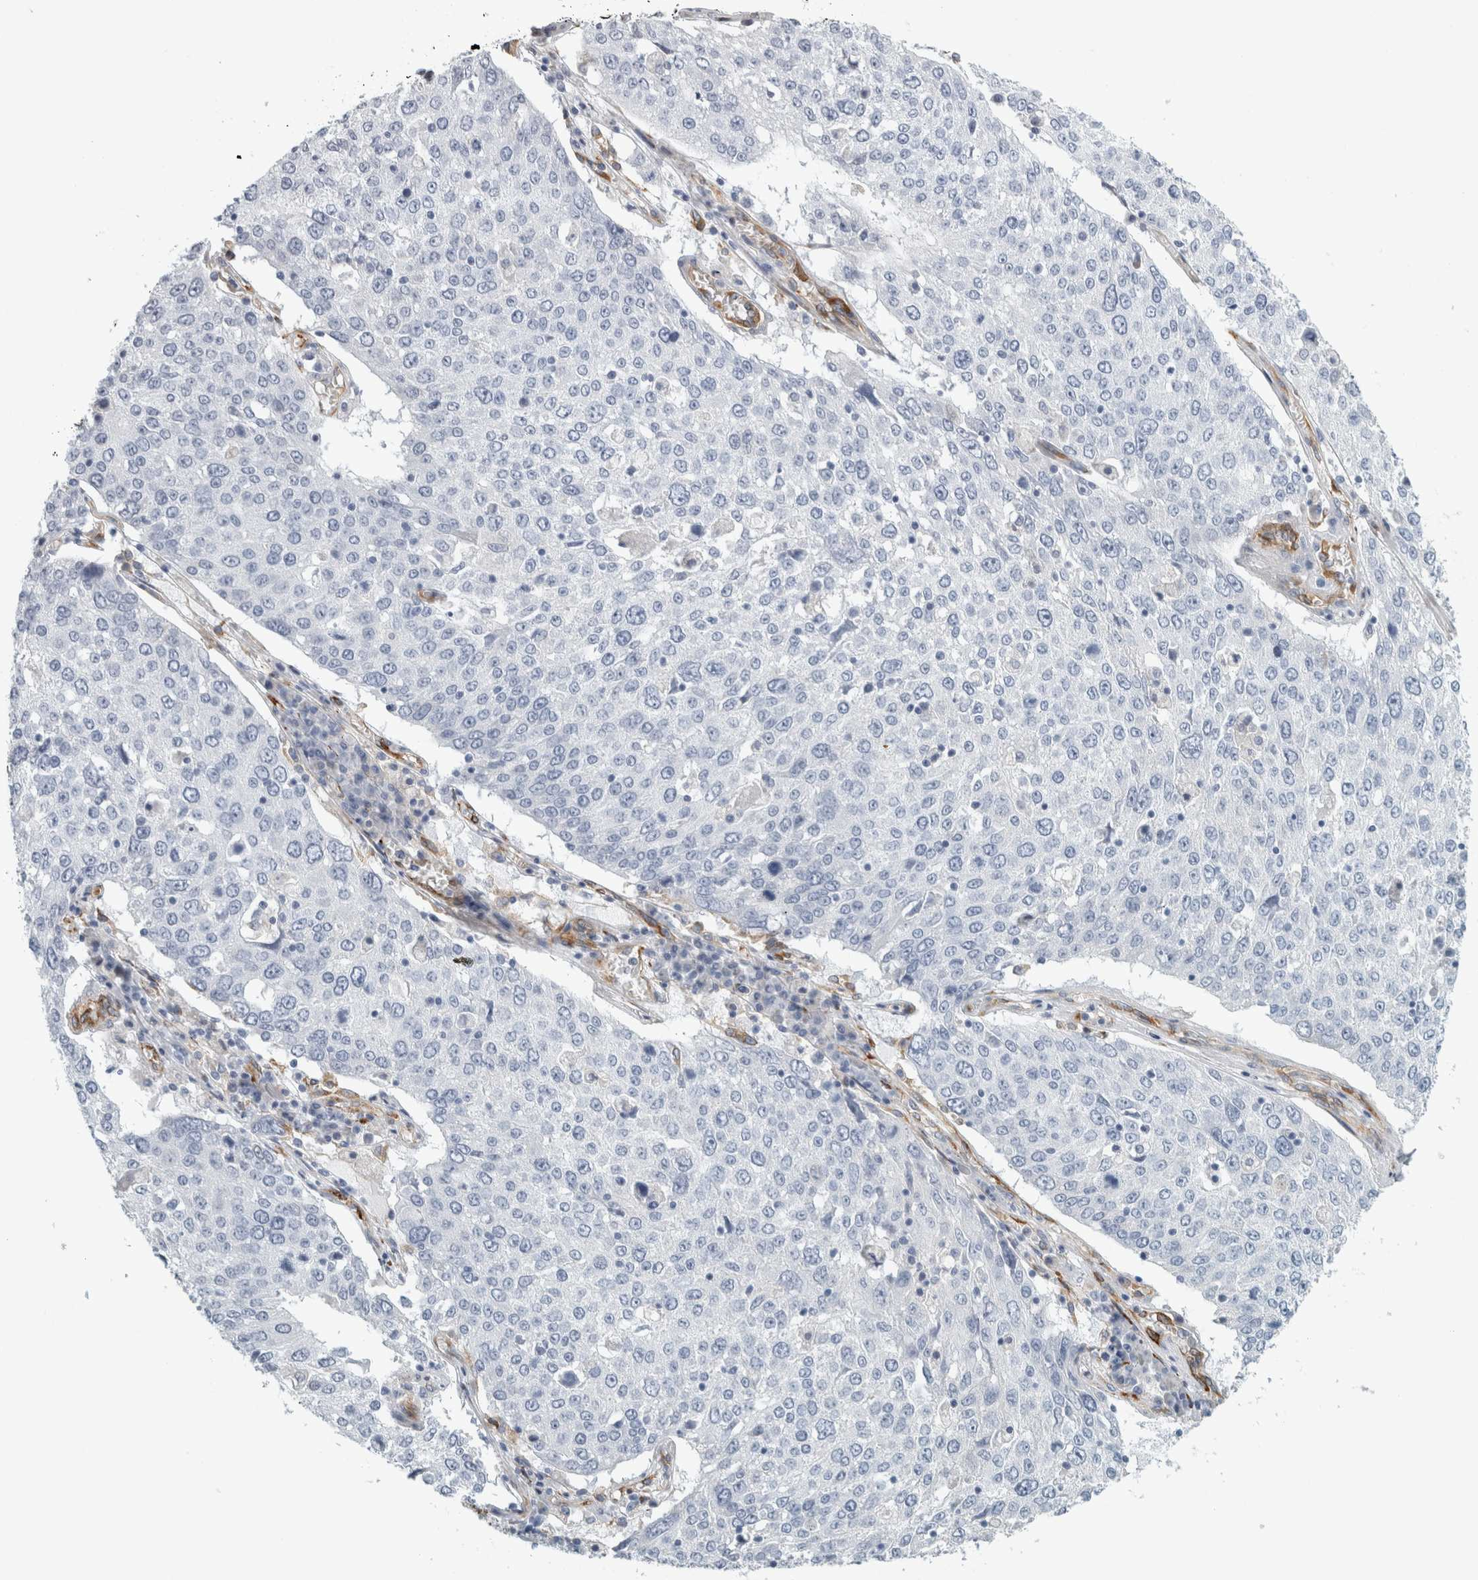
{"staining": {"intensity": "negative", "quantity": "none", "location": "none"}, "tissue": "lung cancer", "cell_type": "Tumor cells", "image_type": "cancer", "snomed": [{"axis": "morphology", "description": "Squamous cell carcinoma, NOS"}, {"axis": "topography", "description": "Lung"}], "caption": "Human lung cancer (squamous cell carcinoma) stained for a protein using immunohistochemistry reveals no positivity in tumor cells.", "gene": "B3GNT3", "patient": {"sex": "male", "age": 65}}